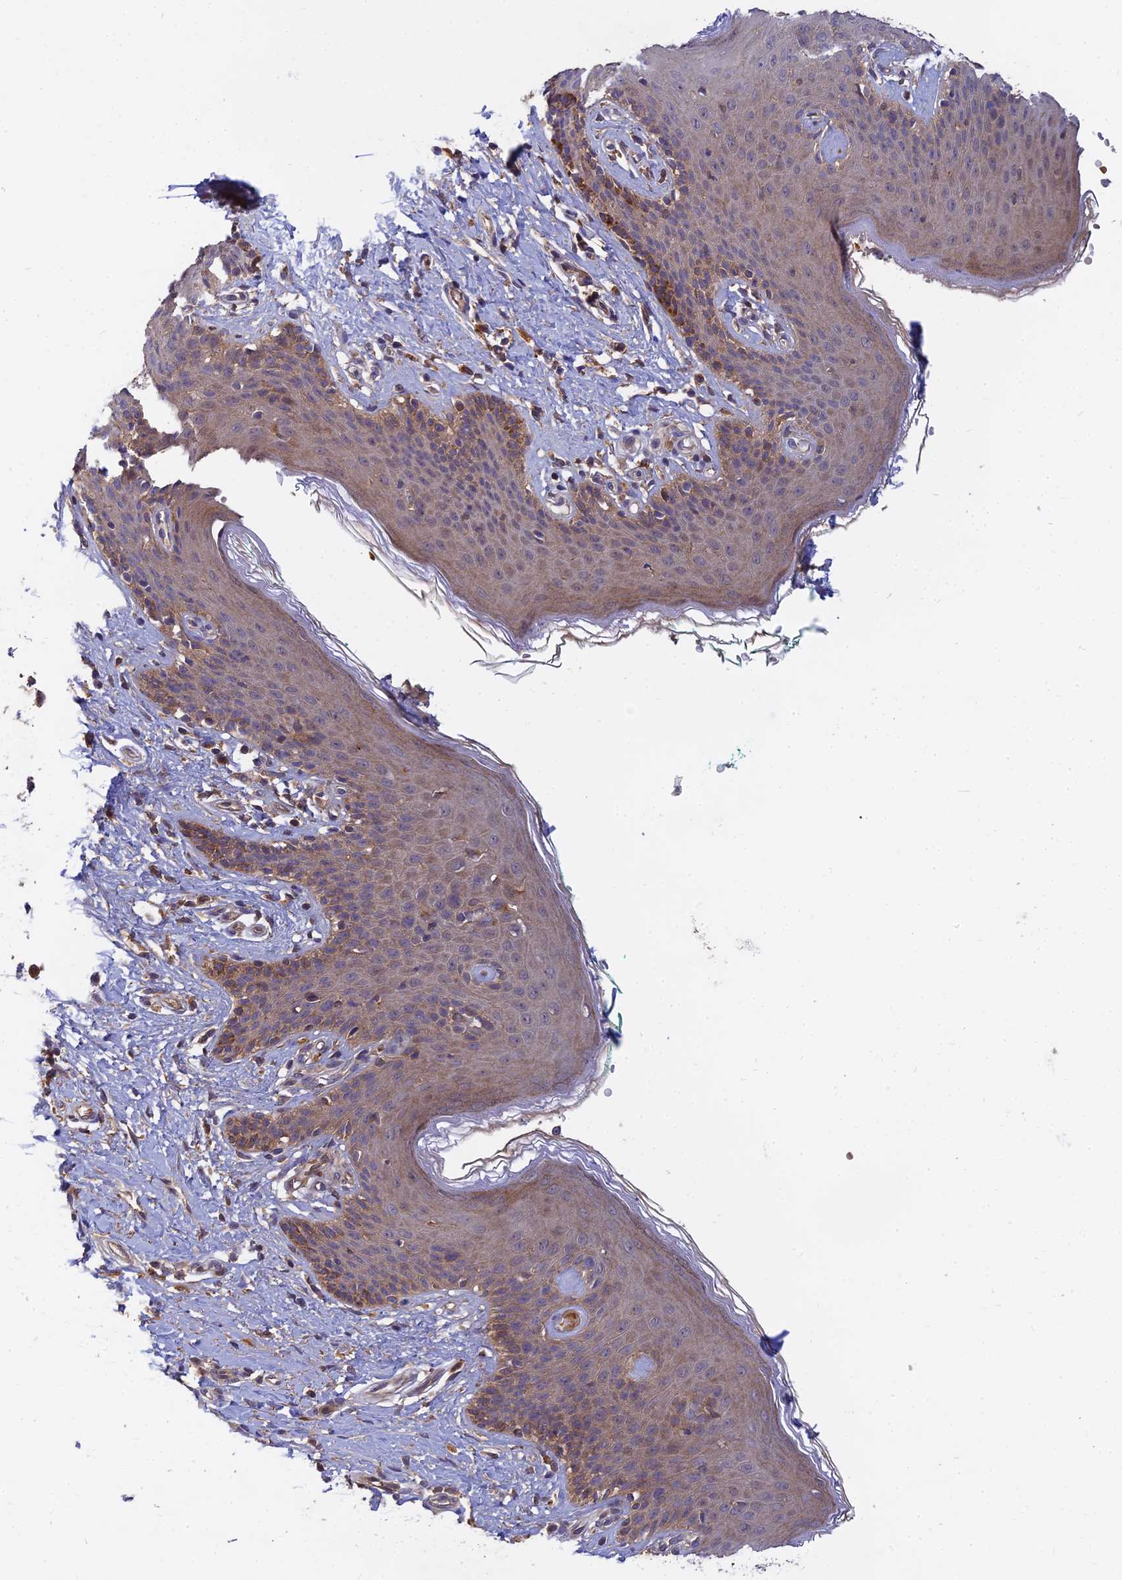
{"staining": {"intensity": "moderate", "quantity": "<25%", "location": "cytoplasmic/membranous"}, "tissue": "skin", "cell_type": "Epidermal cells", "image_type": "normal", "snomed": [{"axis": "morphology", "description": "Normal tissue, NOS"}, {"axis": "topography", "description": "Vulva"}], "caption": "Skin stained with a brown dye reveals moderate cytoplasmic/membranous positive positivity in approximately <25% of epidermal cells.", "gene": "FAM151B", "patient": {"sex": "female", "age": 66}}